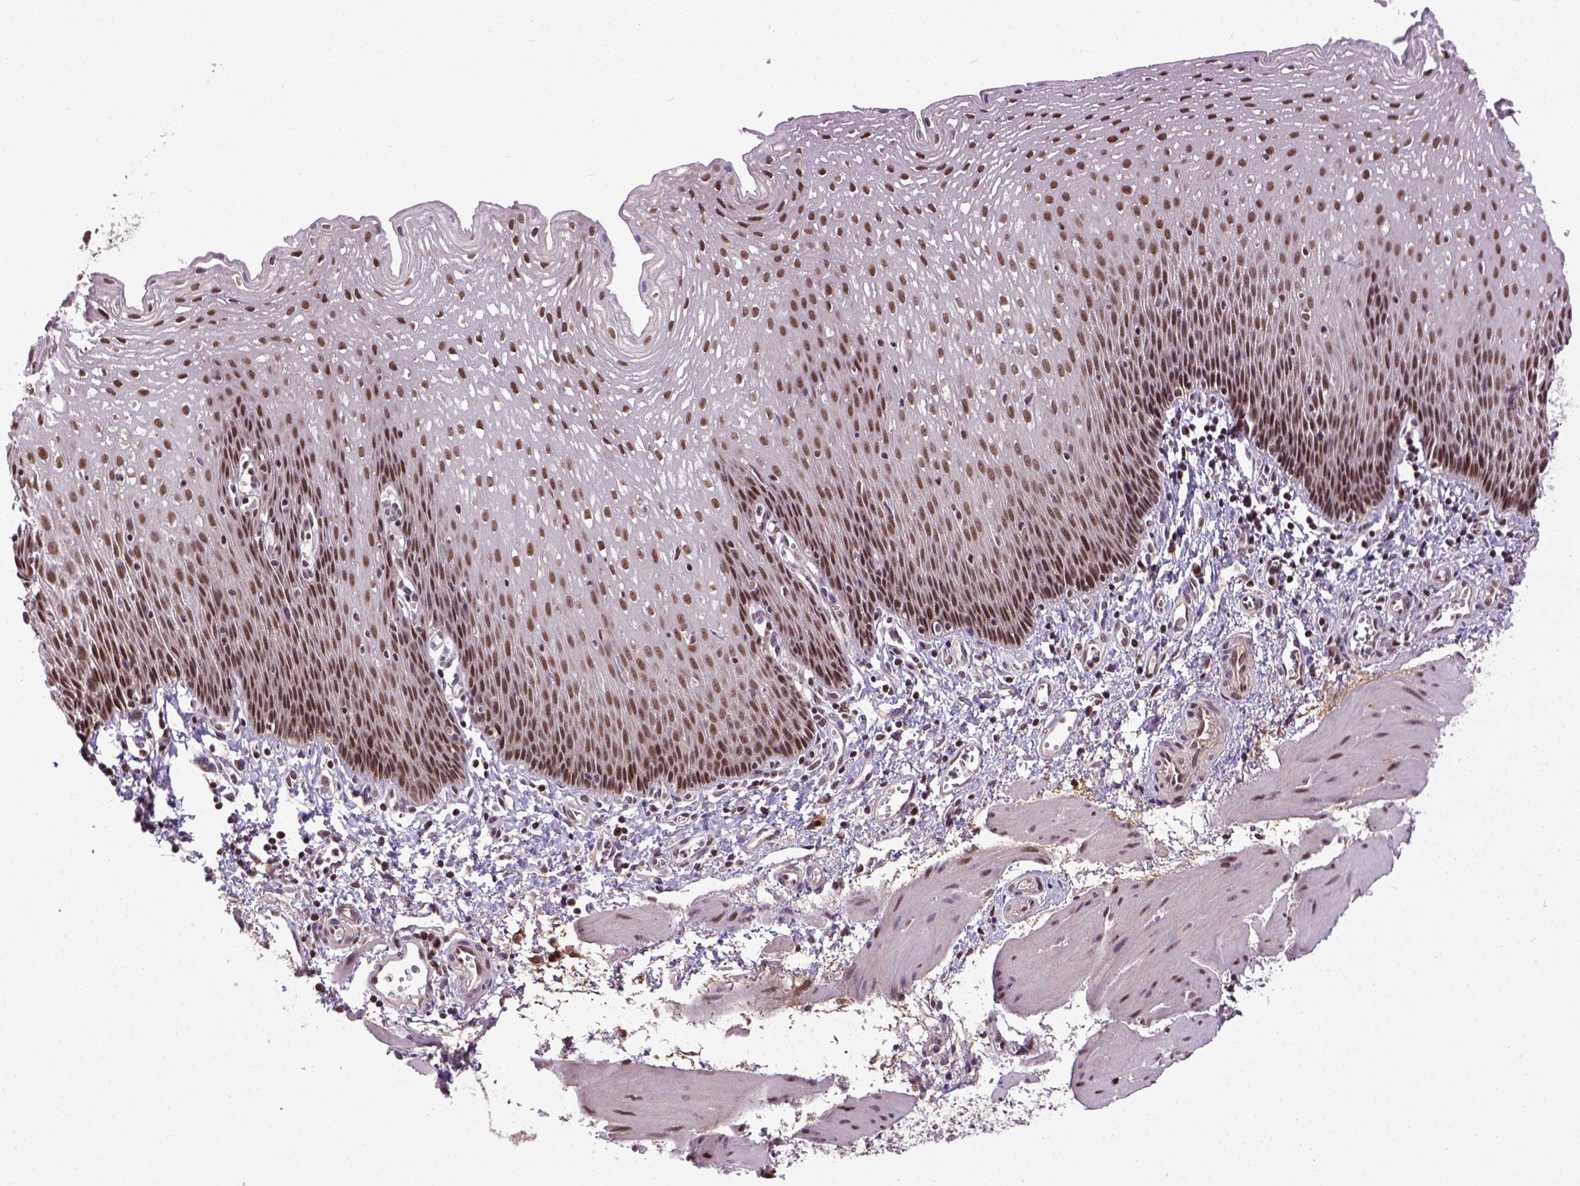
{"staining": {"intensity": "moderate", "quantity": ">75%", "location": "nuclear"}, "tissue": "esophagus", "cell_type": "Squamous epithelial cells", "image_type": "normal", "snomed": [{"axis": "morphology", "description": "Normal tissue, NOS"}, {"axis": "topography", "description": "Esophagus"}], "caption": "Protein positivity by IHC reveals moderate nuclear positivity in approximately >75% of squamous epithelial cells in normal esophagus.", "gene": "UBA3", "patient": {"sex": "female", "age": 64}}